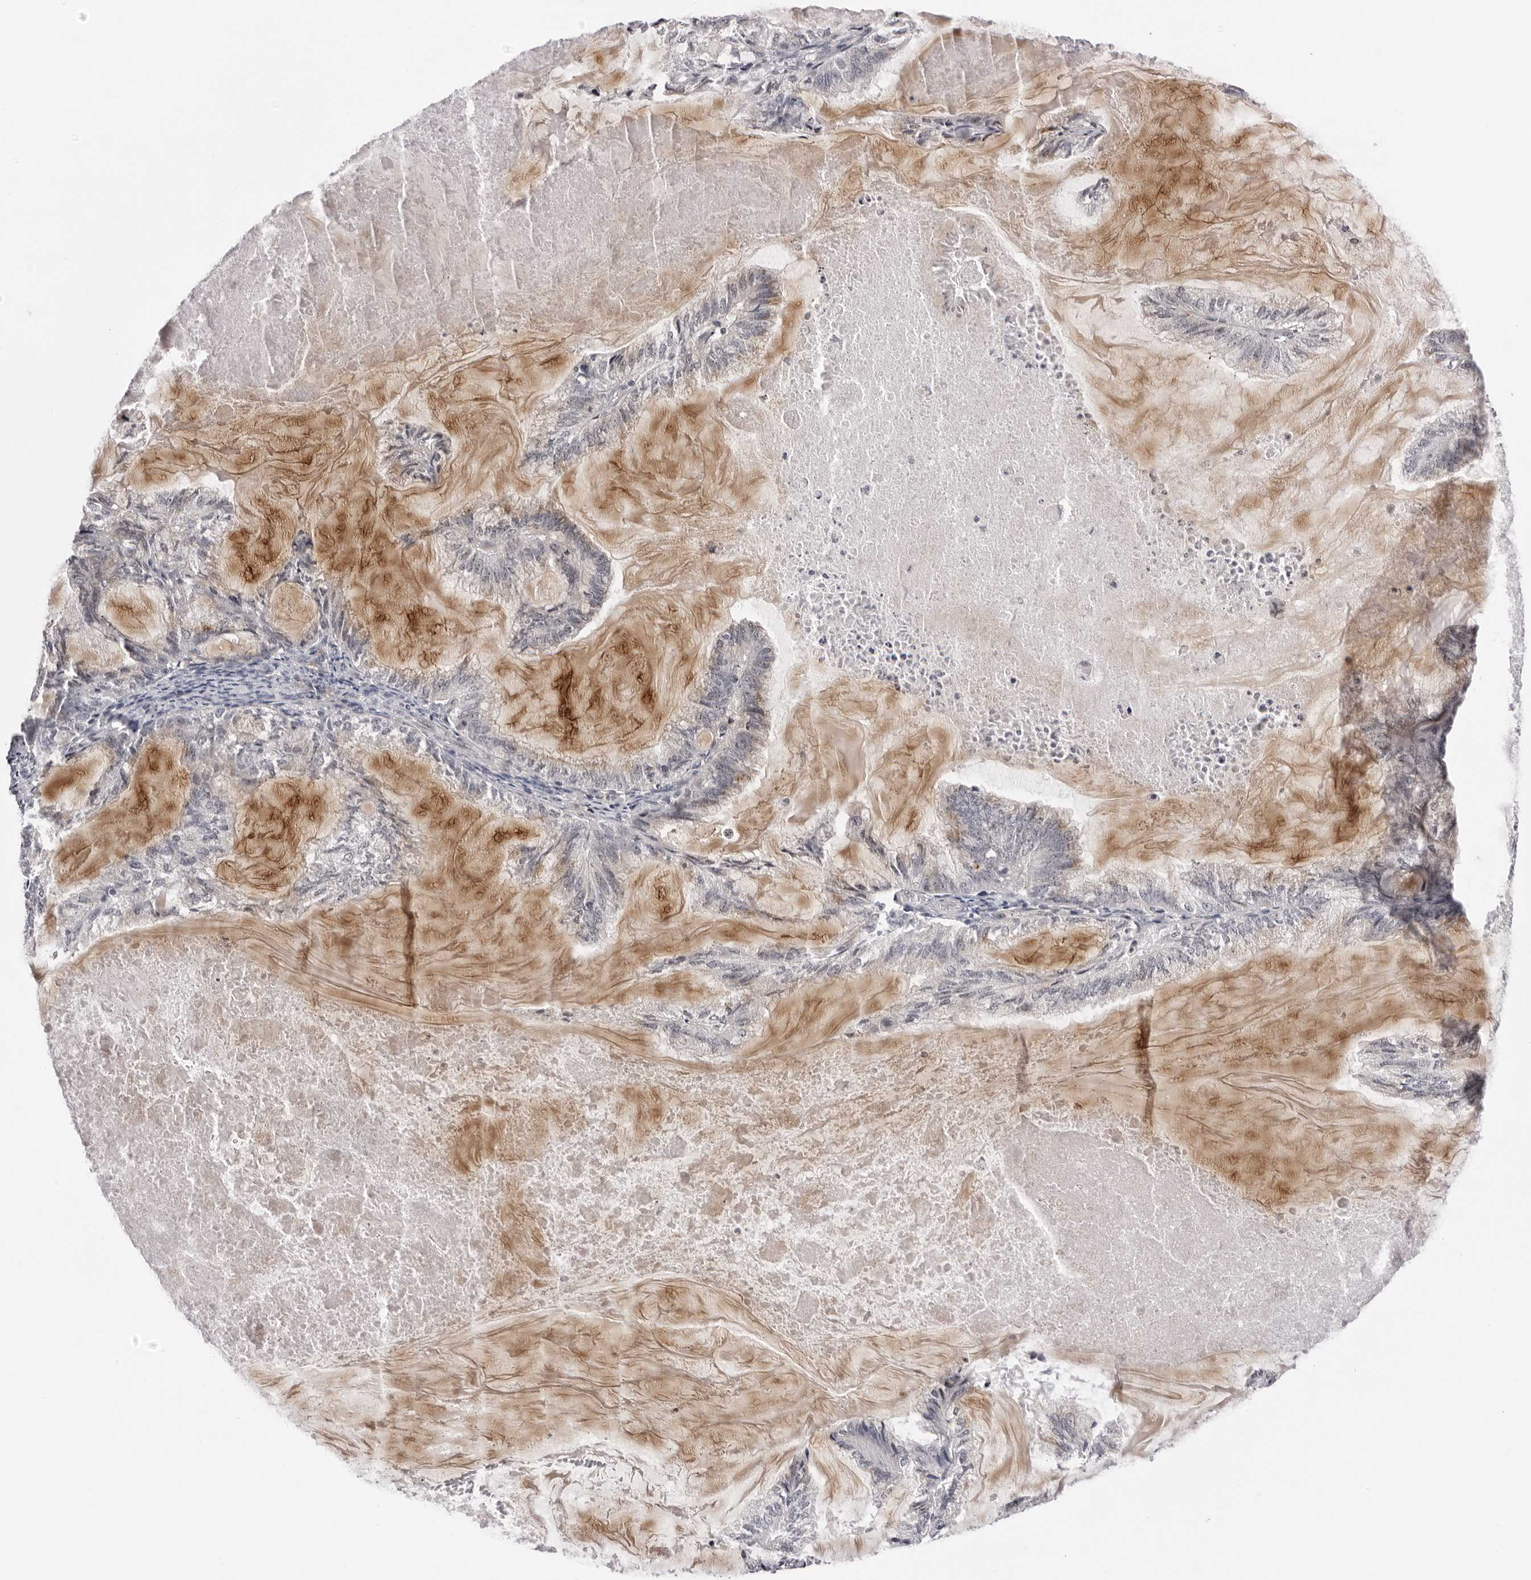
{"staining": {"intensity": "negative", "quantity": "none", "location": "none"}, "tissue": "endometrial cancer", "cell_type": "Tumor cells", "image_type": "cancer", "snomed": [{"axis": "morphology", "description": "Adenocarcinoma, NOS"}, {"axis": "topography", "description": "Endometrium"}], "caption": "DAB (3,3'-diaminobenzidine) immunohistochemical staining of endometrial adenocarcinoma reveals no significant positivity in tumor cells.", "gene": "PRUNE1", "patient": {"sex": "female", "age": 86}}